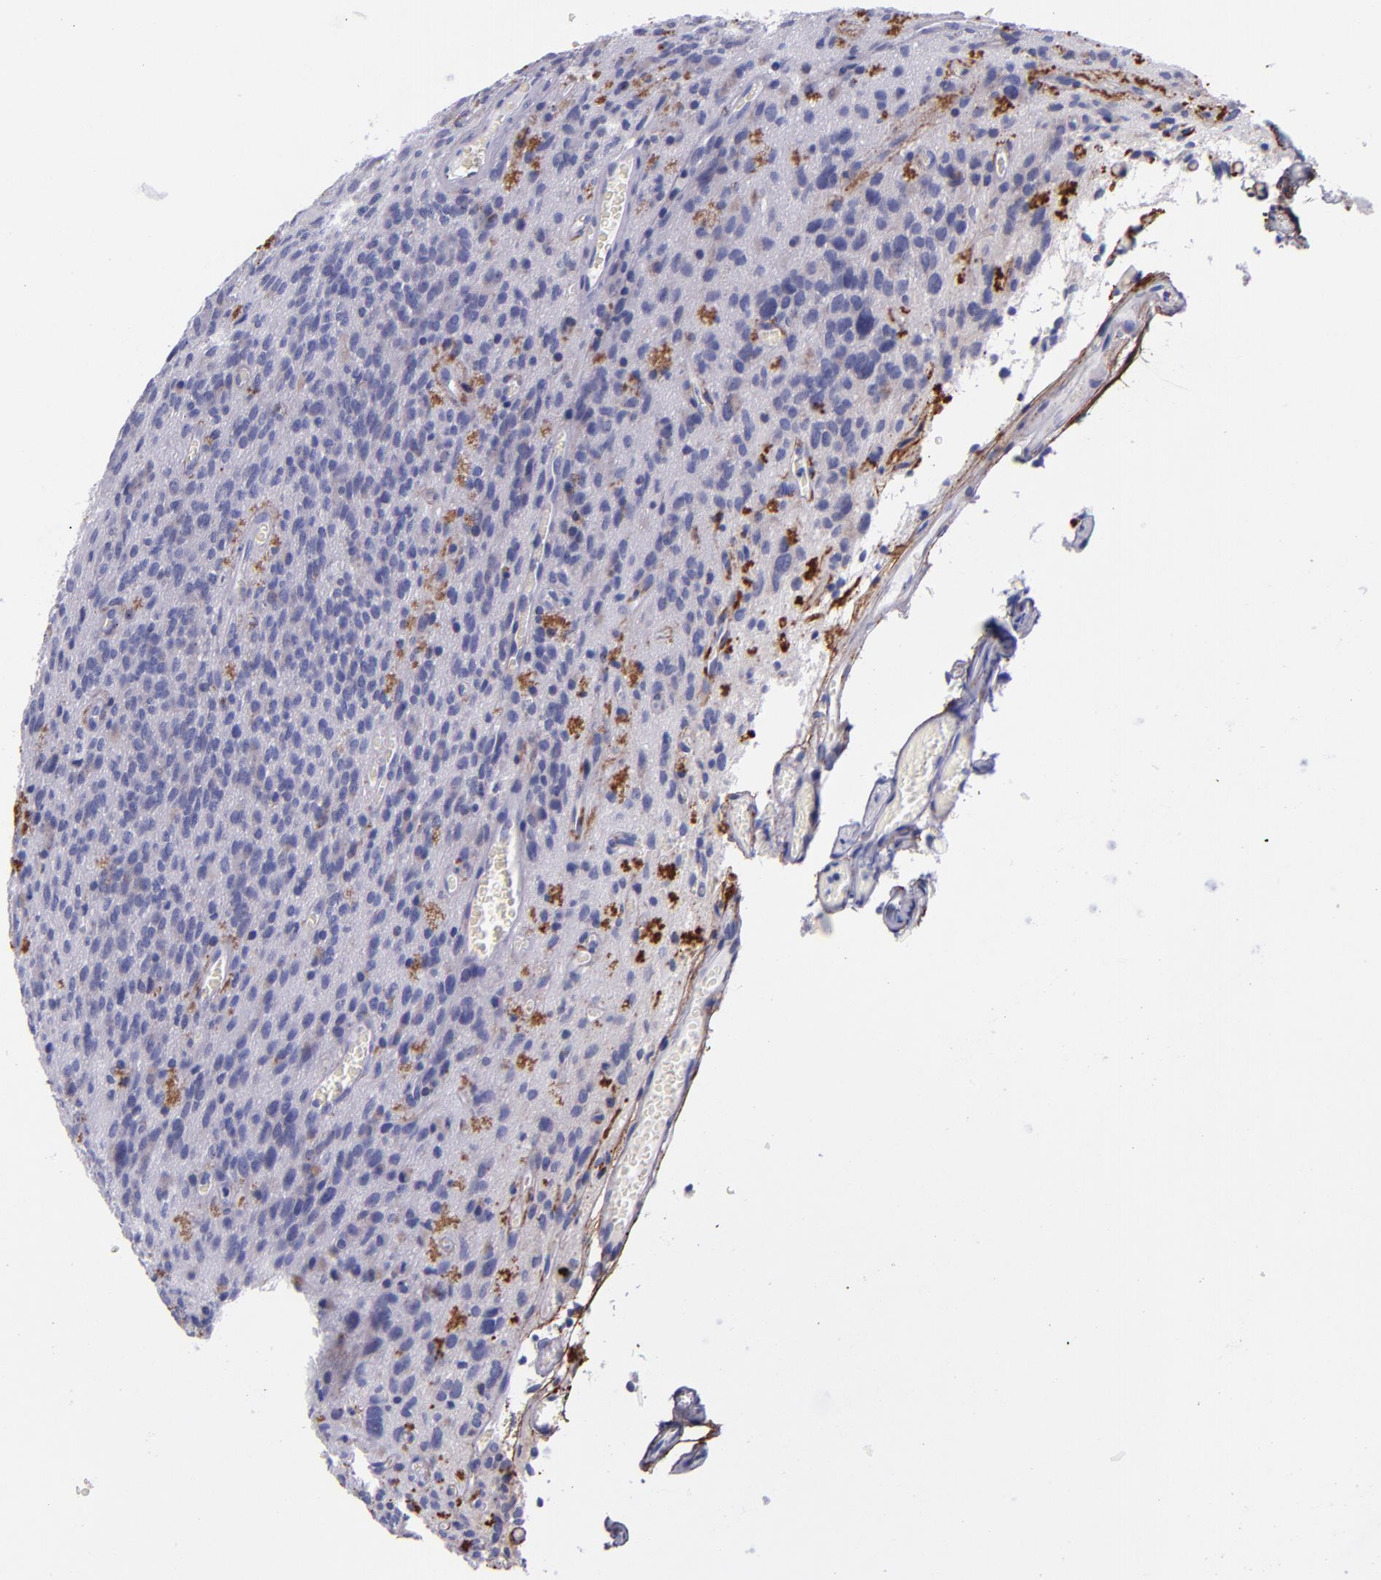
{"staining": {"intensity": "negative", "quantity": "none", "location": "none"}, "tissue": "glioma", "cell_type": "Tumor cells", "image_type": "cancer", "snomed": [{"axis": "morphology", "description": "Glioma, malignant, Low grade"}, {"axis": "topography", "description": "Brain"}], "caption": "Immunohistochemistry (IHC) histopathology image of neoplastic tissue: malignant glioma (low-grade) stained with DAB reveals no significant protein staining in tumor cells.", "gene": "IVL", "patient": {"sex": "female", "age": 15}}